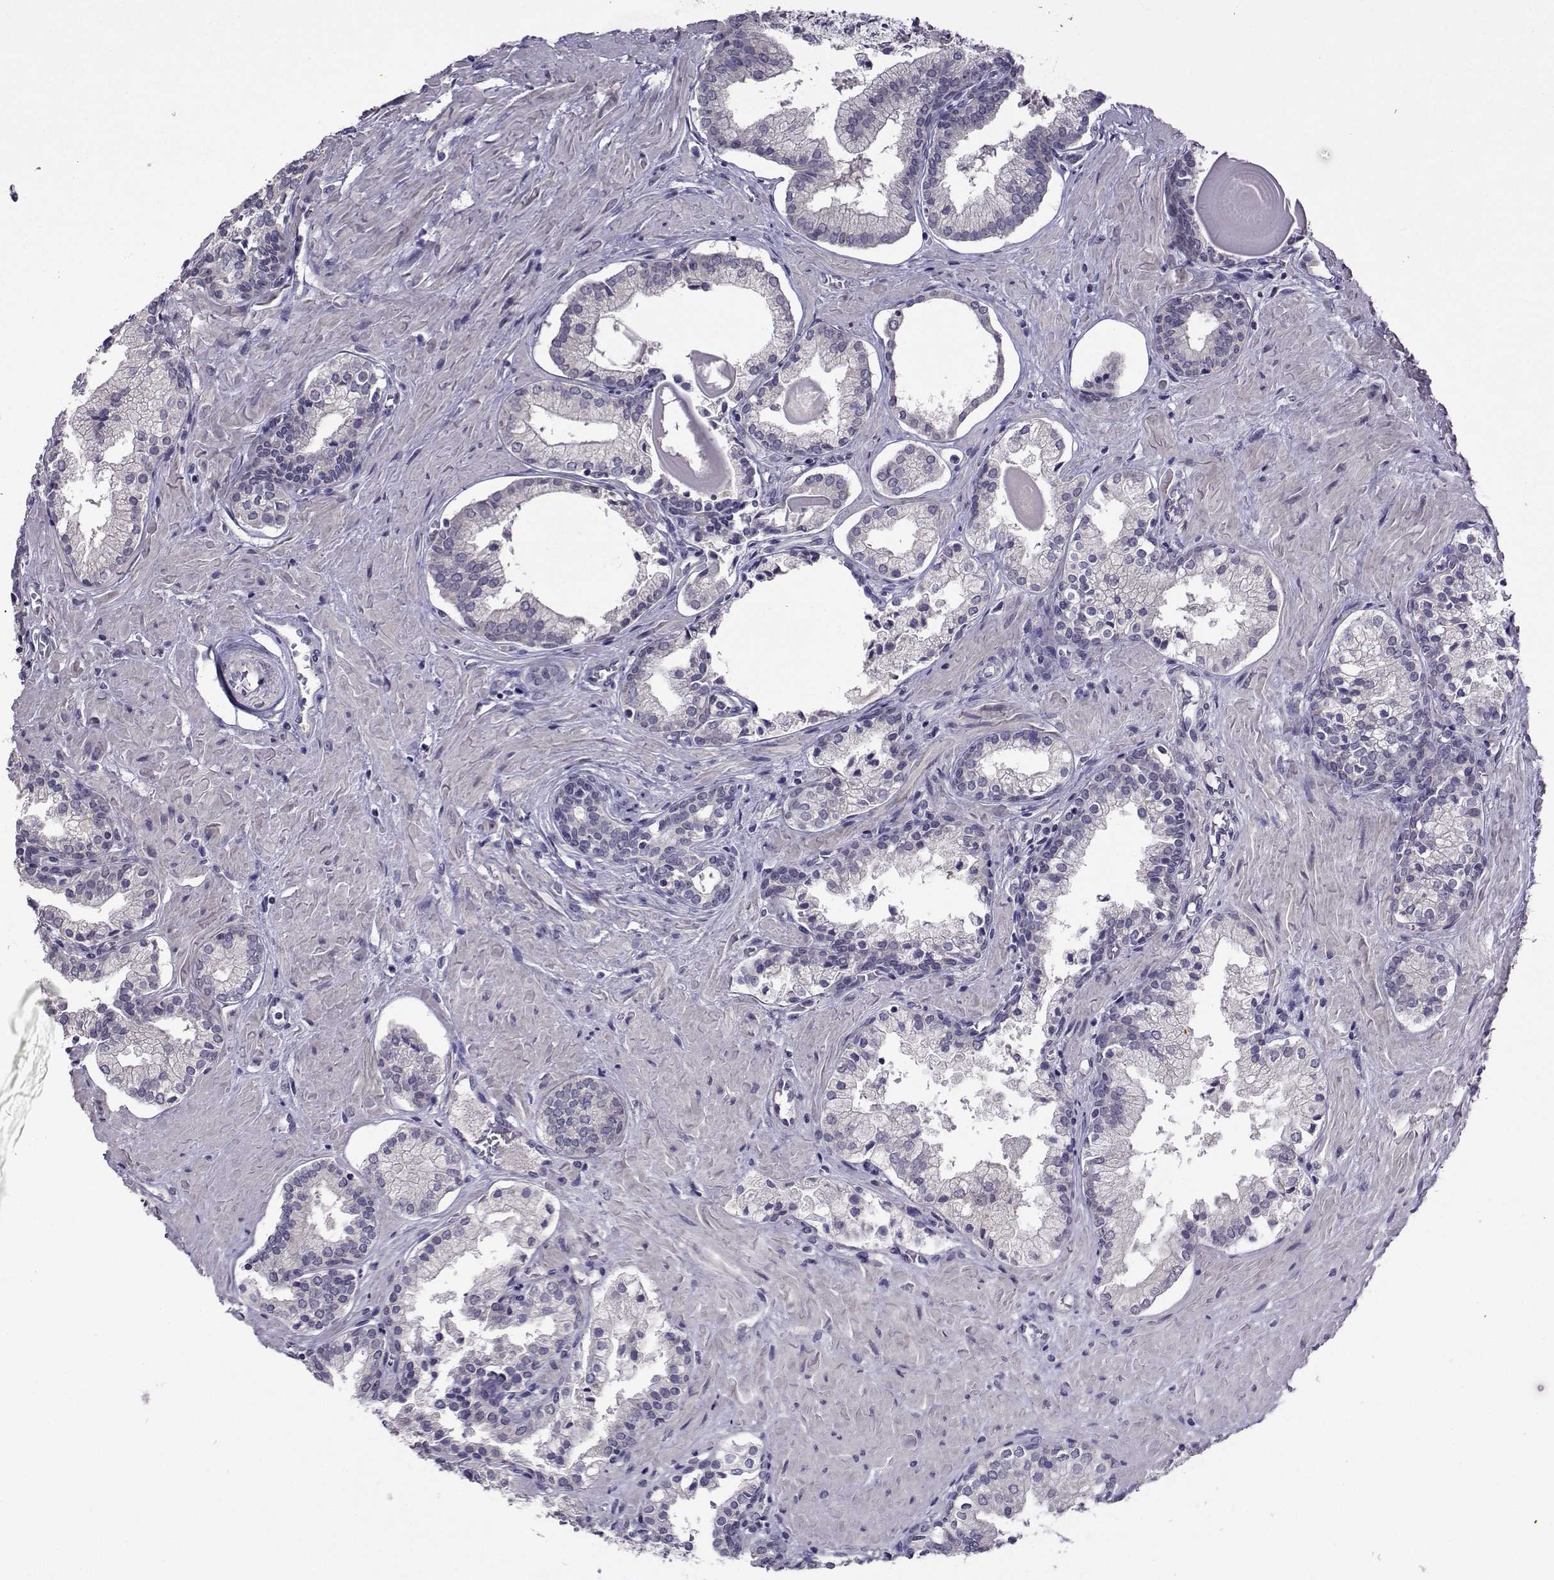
{"staining": {"intensity": "negative", "quantity": "none", "location": "none"}, "tissue": "prostate cancer", "cell_type": "Tumor cells", "image_type": "cancer", "snomed": [{"axis": "morphology", "description": "Adenocarcinoma, NOS"}, {"axis": "topography", "description": "Prostate and seminal vesicle, NOS"}, {"axis": "topography", "description": "Prostate"}], "caption": "Tumor cells are negative for brown protein staining in prostate cancer.", "gene": "DDX20", "patient": {"sex": "male", "age": 44}}